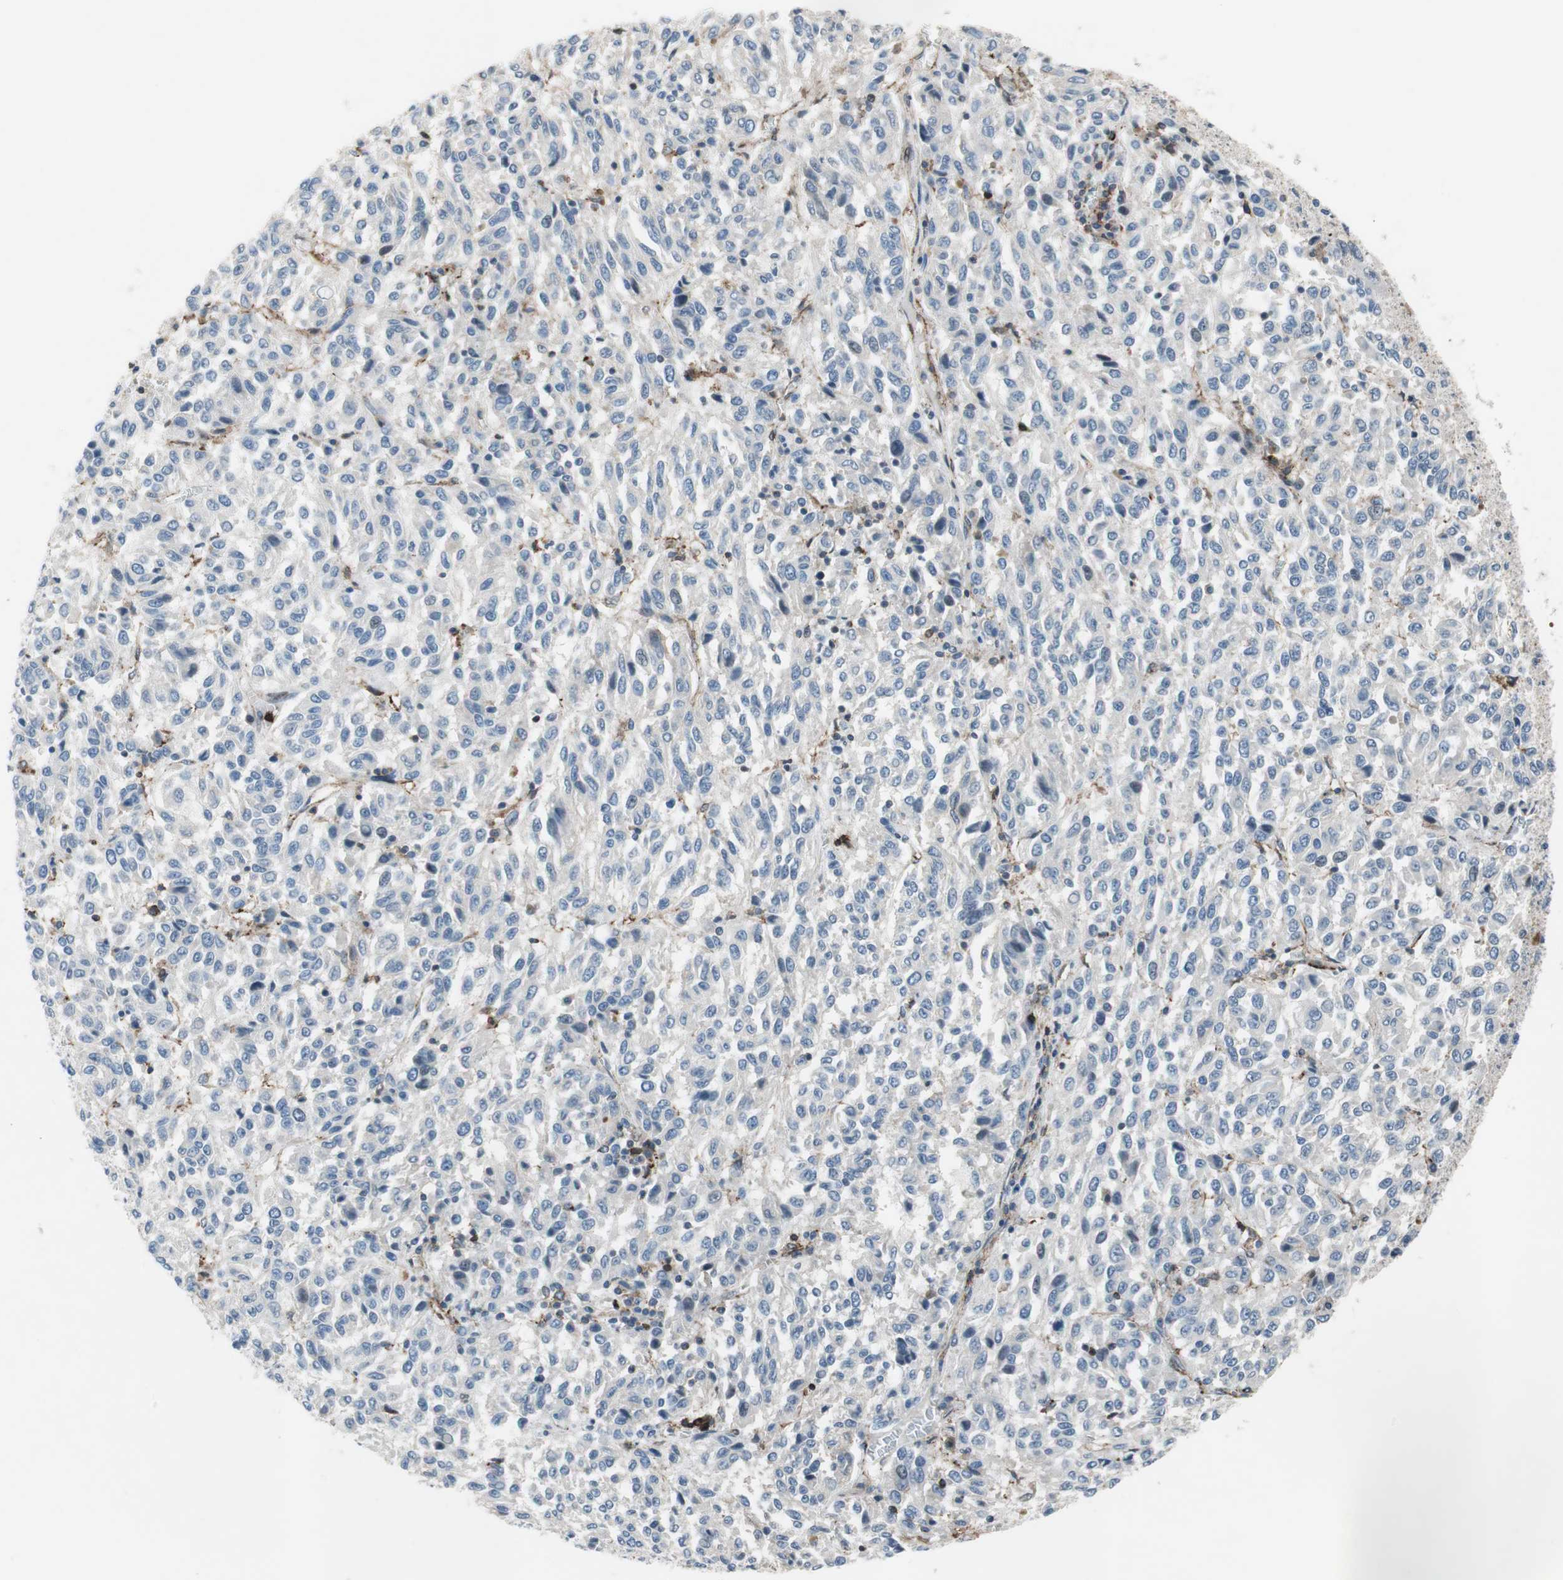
{"staining": {"intensity": "negative", "quantity": "none", "location": "none"}, "tissue": "melanoma", "cell_type": "Tumor cells", "image_type": "cancer", "snomed": [{"axis": "morphology", "description": "Malignant melanoma, Metastatic site"}, {"axis": "topography", "description": "Lung"}], "caption": "High power microscopy image of an IHC histopathology image of malignant melanoma (metastatic site), revealing no significant staining in tumor cells. (Immunohistochemistry, brightfield microscopy, high magnification).", "gene": "GRHL1", "patient": {"sex": "male", "age": 64}}